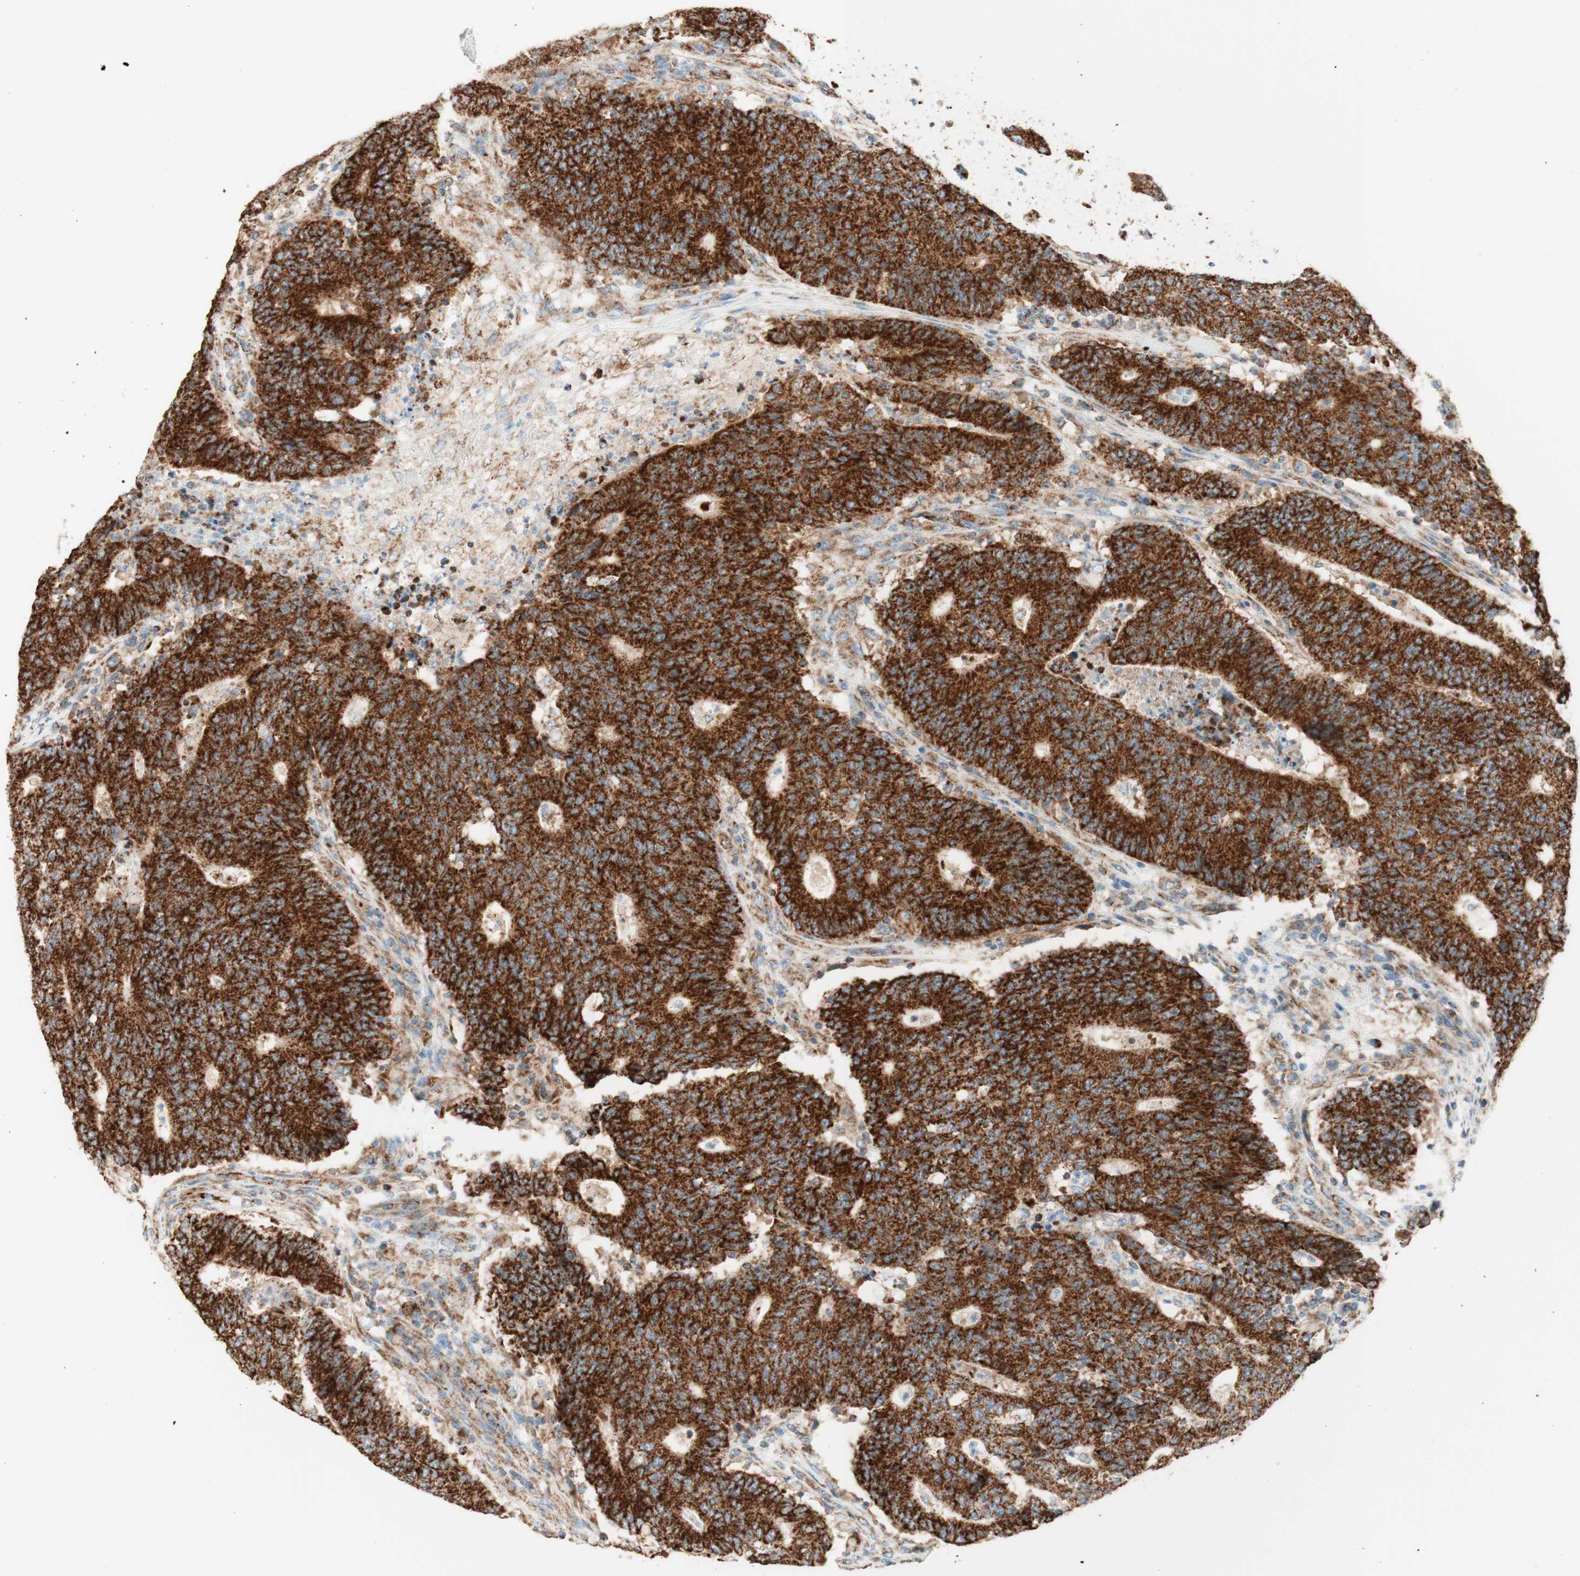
{"staining": {"intensity": "strong", "quantity": ">75%", "location": "cytoplasmic/membranous"}, "tissue": "colorectal cancer", "cell_type": "Tumor cells", "image_type": "cancer", "snomed": [{"axis": "morphology", "description": "Normal tissue, NOS"}, {"axis": "morphology", "description": "Adenocarcinoma, NOS"}, {"axis": "topography", "description": "Colon"}], "caption": "Immunohistochemistry (DAB) staining of human colorectal adenocarcinoma reveals strong cytoplasmic/membranous protein staining in about >75% of tumor cells. The staining was performed using DAB, with brown indicating positive protein expression. Nuclei are stained blue with hematoxylin.", "gene": "TOMM20", "patient": {"sex": "female", "age": 75}}